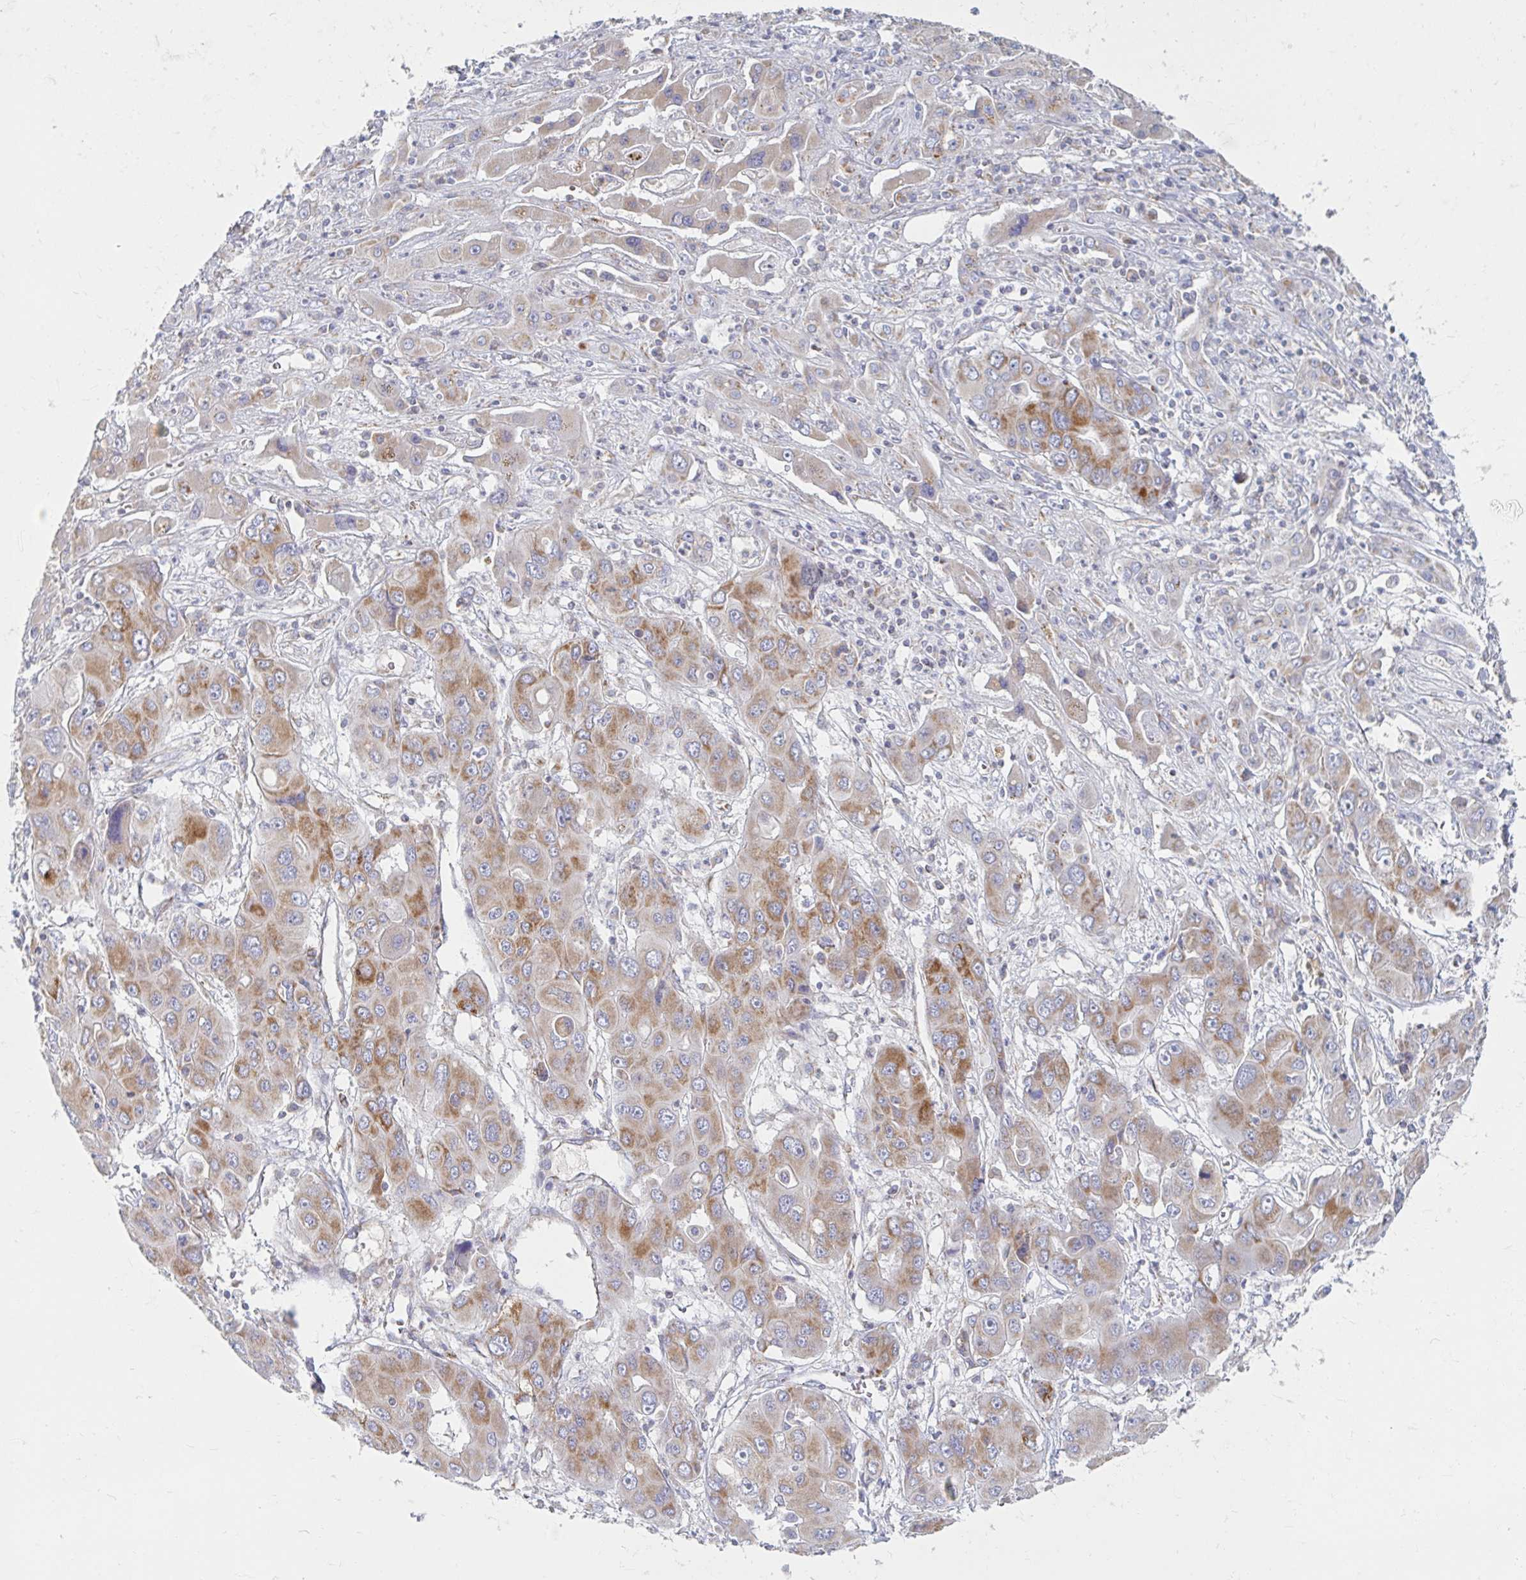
{"staining": {"intensity": "moderate", "quantity": "25%-75%", "location": "cytoplasmic/membranous"}, "tissue": "liver cancer", "cell_type": "Tumor cells", "image_type": "cancer", "snomed": [{"axis": "morphology", "description": "Cholangiocarcinoma"}, {"axis": "topography", "description": "Liver"}], "caption": "A histopathology image of human liver cholangiocarcinoma stained for a protein shows moderate cytoplasmic/membranous brown staining in tumor cells.", "gene": "MAVS", "patient": {"sex": "male", "age": 67}}